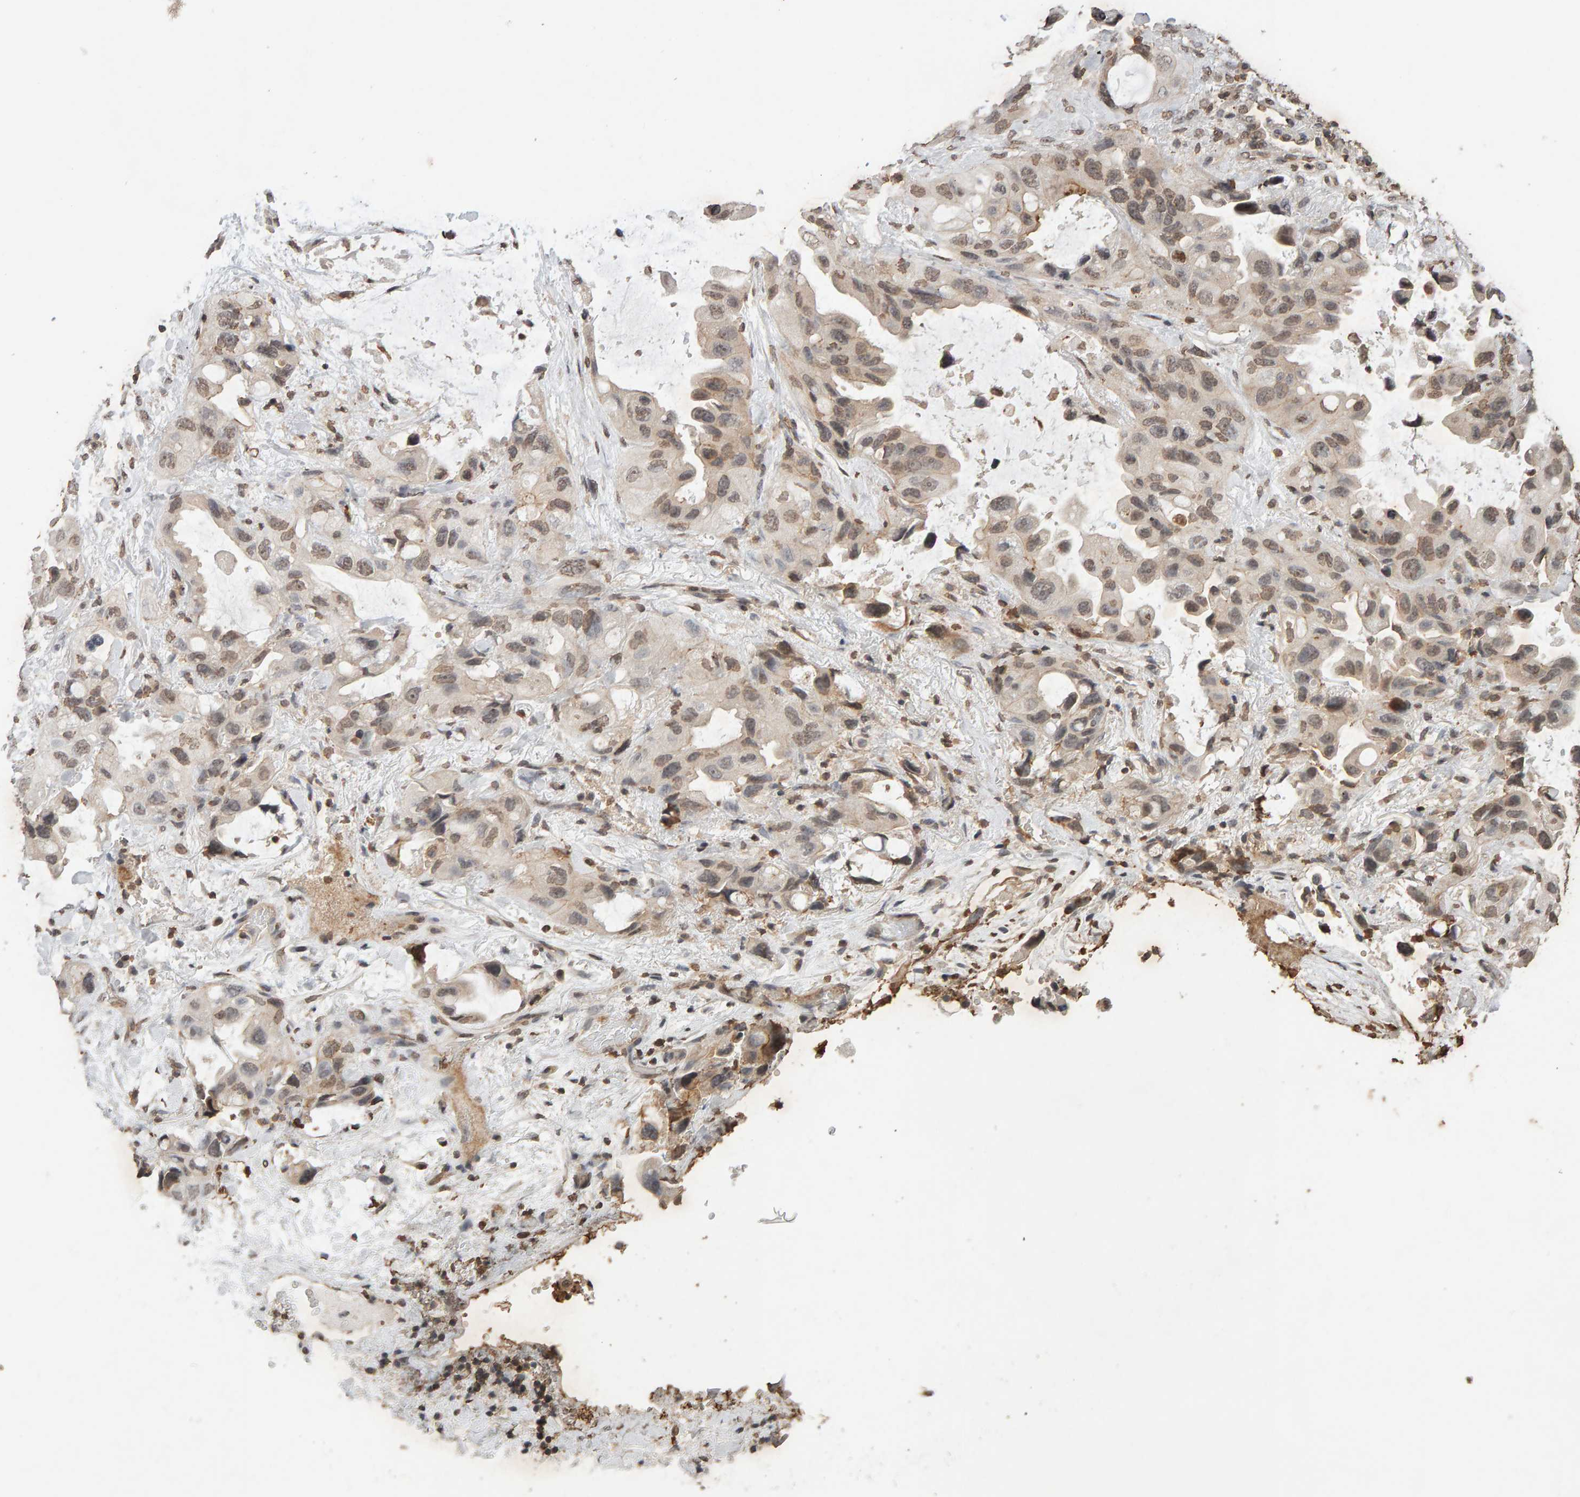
{"staining": {"intensity": "weak", "quantity": ">75%", "location": "cytoplasmic/membranous,nuclear"}, "tissue": "lung cancer", "cell_type": "Tumor cells", "image_type": "cancer", "snomed": [{"axis": "morphology", "description": "Squamous cell carcinoma, NOS"}, {"axis": "topography", "description": "Lung"}], "caption": "Tumor cells reveal low levels of weak cytoplasmic/membranous and nuclear positivity in approximately >75% of cells in human squamous cell carcinoma (lung).", "gene": "DNAJB5", "patient": {"sex": "female", "age": 73}}